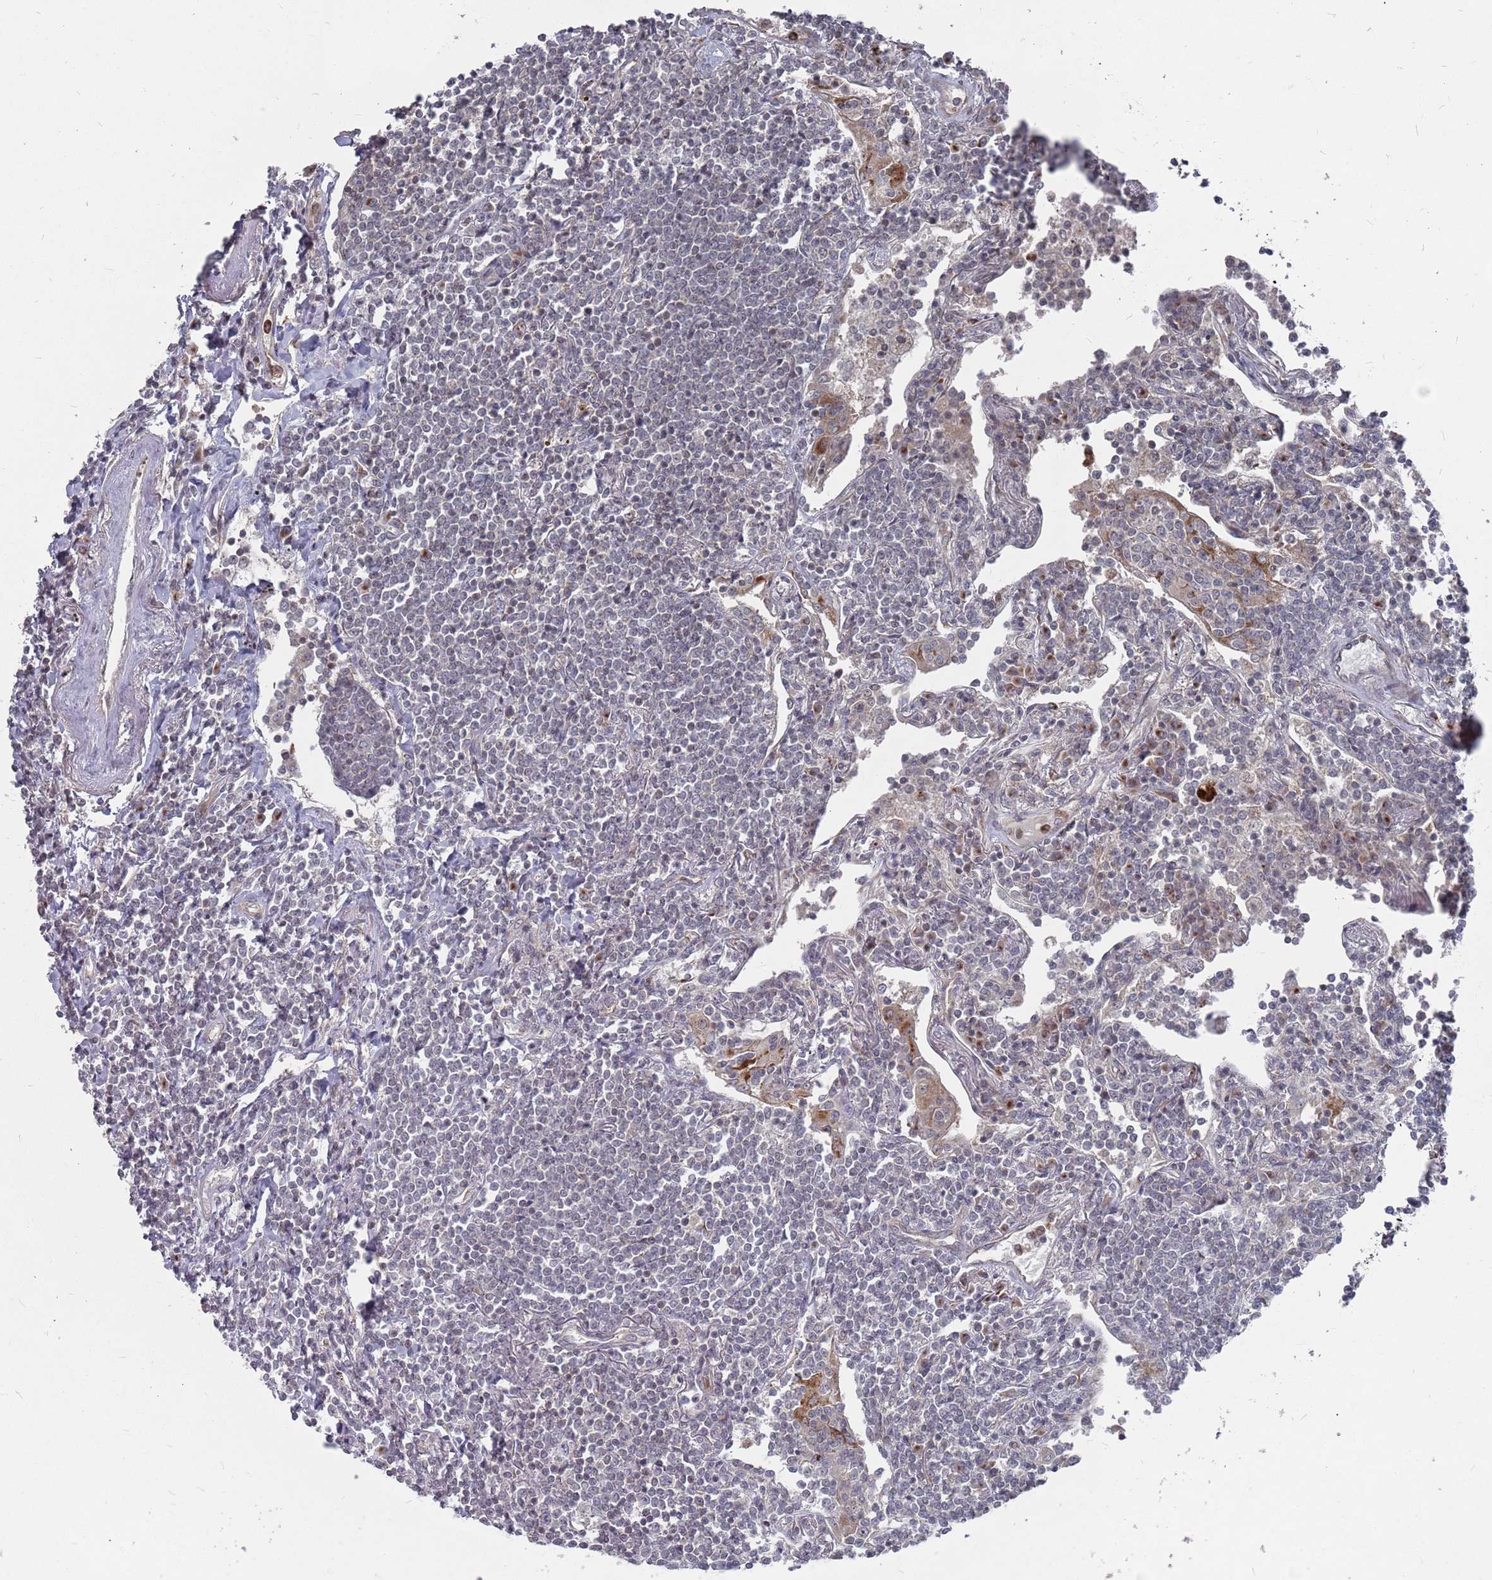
{"staining": {"intensity": "negative", "quantity": "none", "location": "none"}, "tissue": "lymphoma", "cell_type": "Tumor cells", "image_type": "cancer", "snomed": [{"axis": "morphology", "description": "Malignant lymphoma, non-Hodgkin's type, Low grade"}, {"axis": "topography", "description": "Lung"}], "caption": "The image shows no significant staining in tumor cells of malignant lymphoma, non-Hodgkin's type (low-grade).", "gene": "FMO4", "patient": {"sex": "female", "age": 71}}